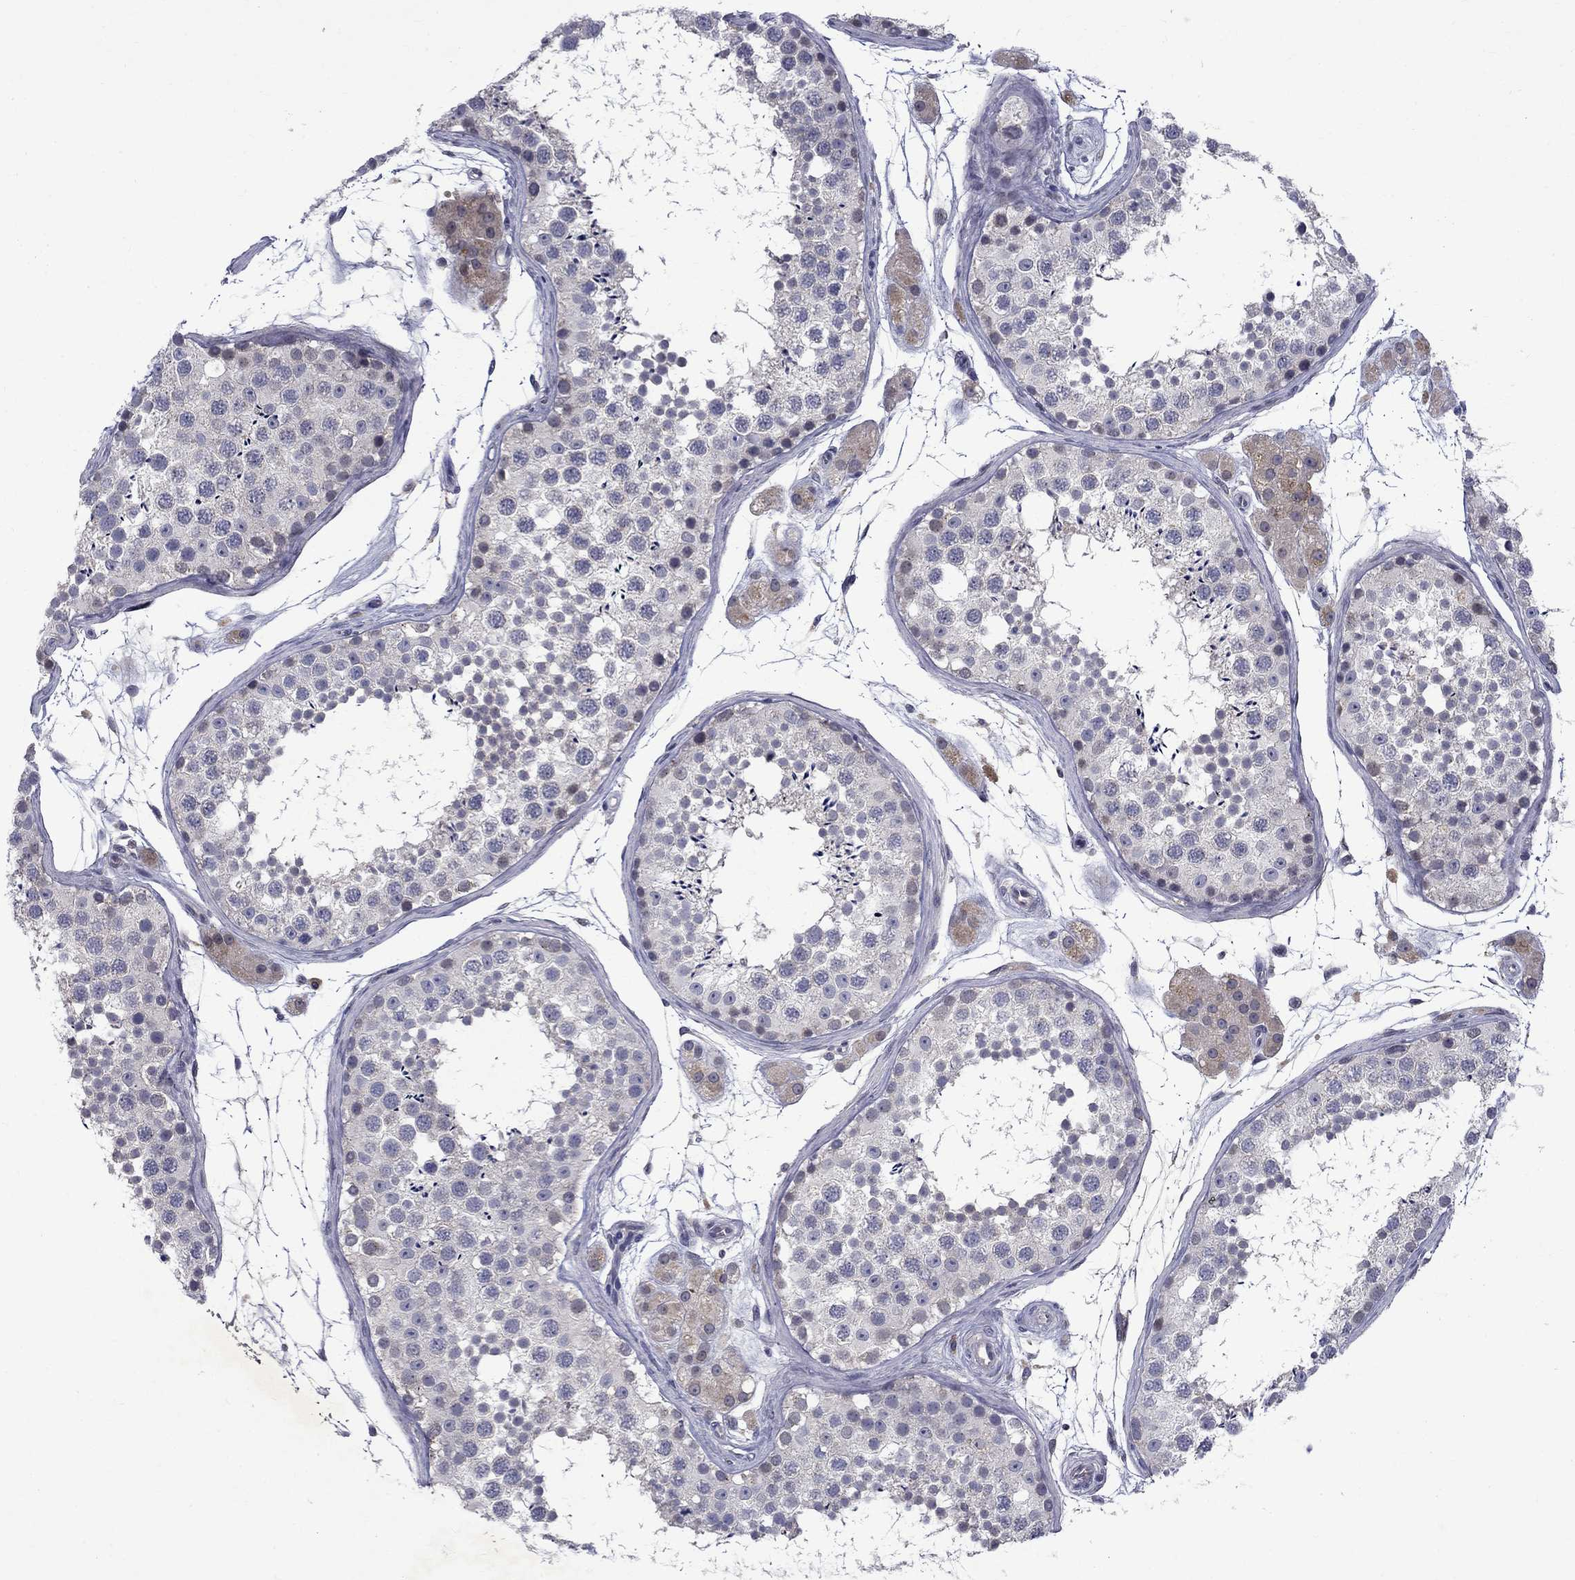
{"staining": {"intensity": "negative", "quantity": "none", "location": "none"}, "tissue": "testis", "cell_type": "Cells in seminiferous ducts", "image_type": "normal", "snomed": [{"axis": "morphology", "description": "Normal tissue, NOS"}, {"axis": "topography", "description": "Testis"}], "caption": "Testis was stained to show a protein in brown. There is no significant positivity in cells in seminiferous ducts. (DAB (3,3'-diaminobenzidine) IHC with hematoxylin counter stain).", "gene": "STAB2", "patient": {"sex": "male", "age": 41}}